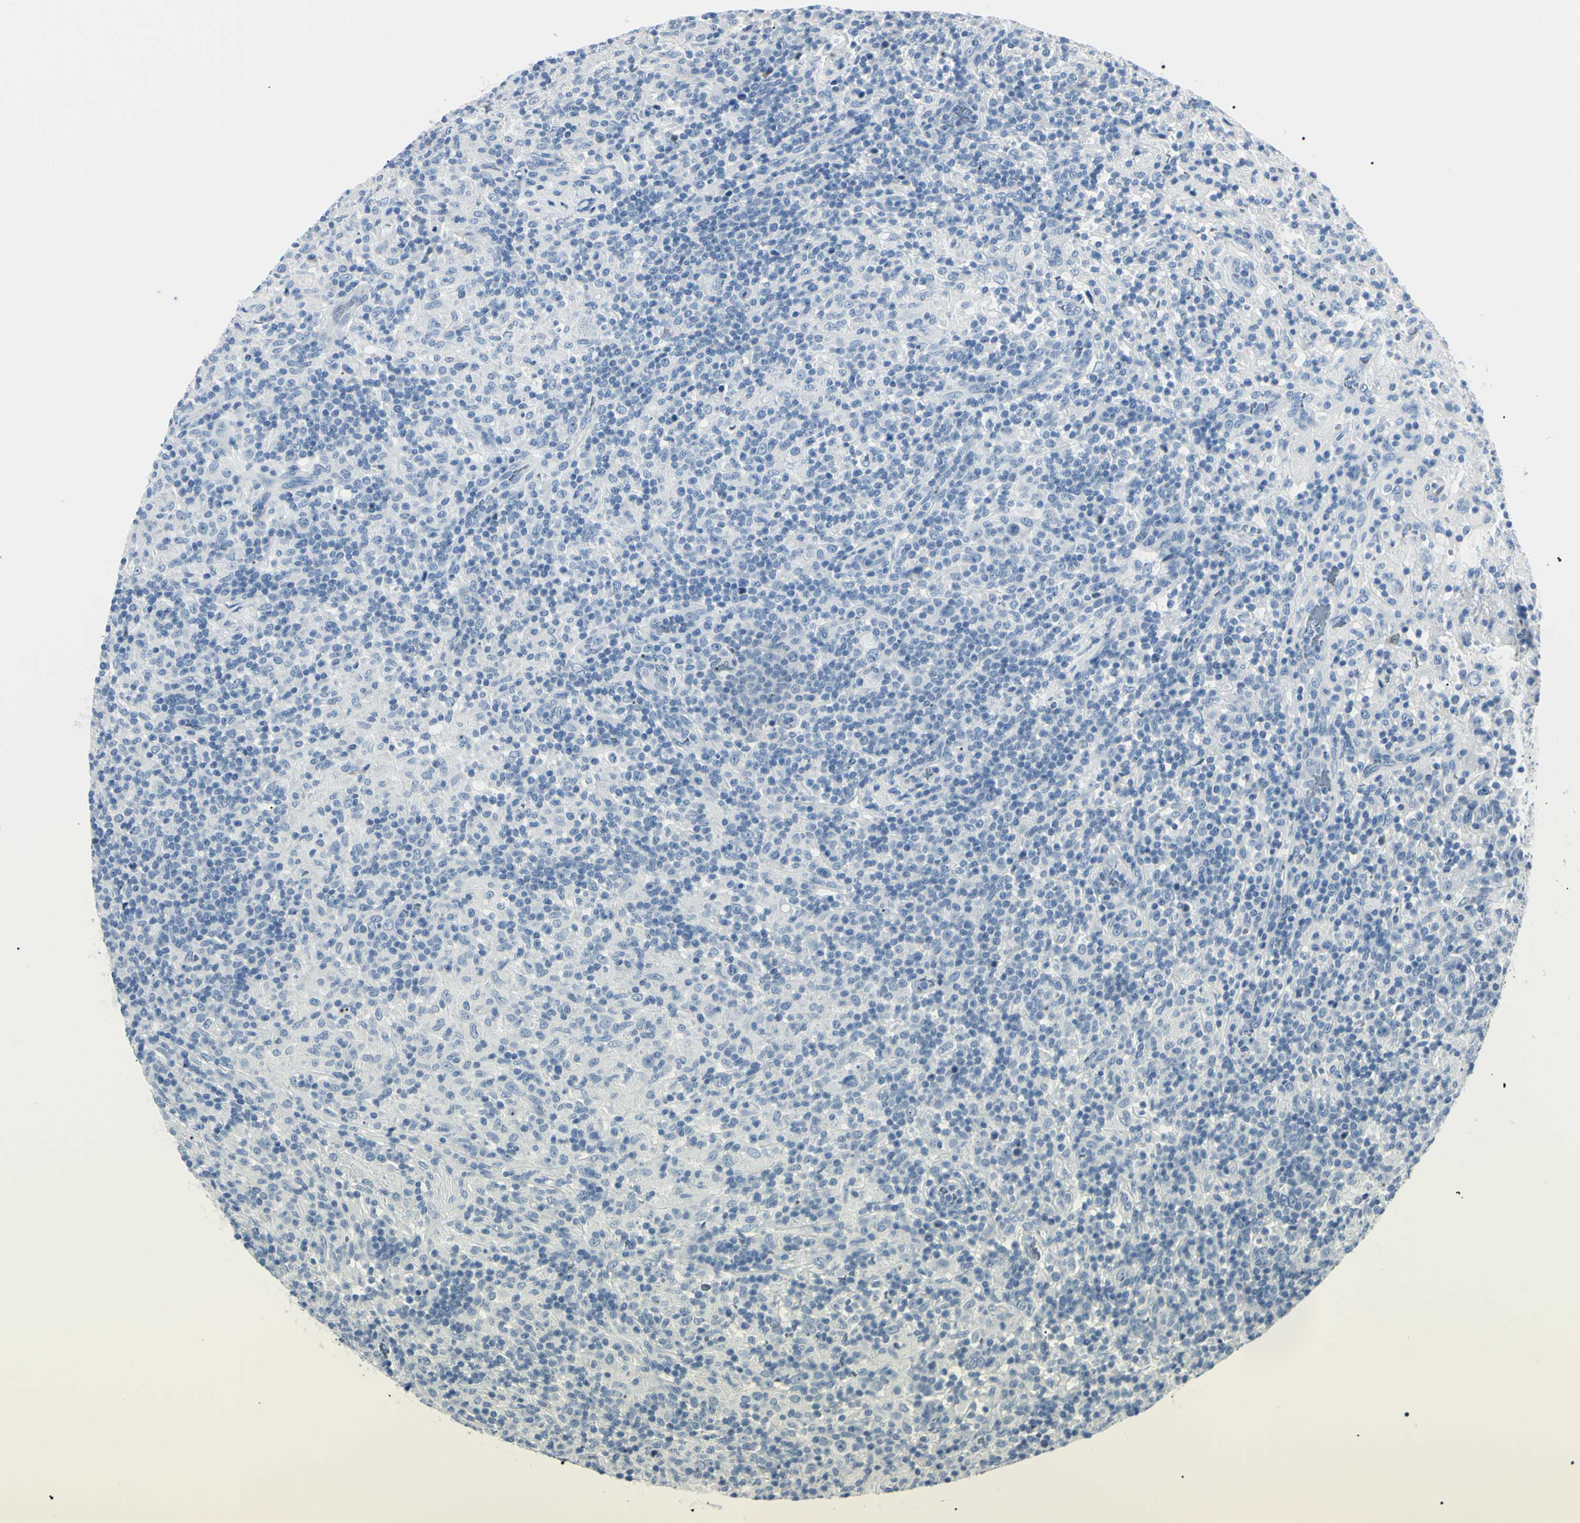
{"staining": {"intensity": "negative", "quantity": "none", "location": "none"}, "tissue": "lymphoma", "cell_type": "Tumor cells", "image_type": "cancer", "snomed": [{"axis": "morphology", "description": "Hodgkin's disease, NOS"}, {"axis": "topography", "description": "Lymph node"}], "caption": "Hodgkin's disease was stained to show a protein in brown. There is no significant staining in tumor cells.", "gene": "CA2", "patient": {"sex": "male", "age": 70}}